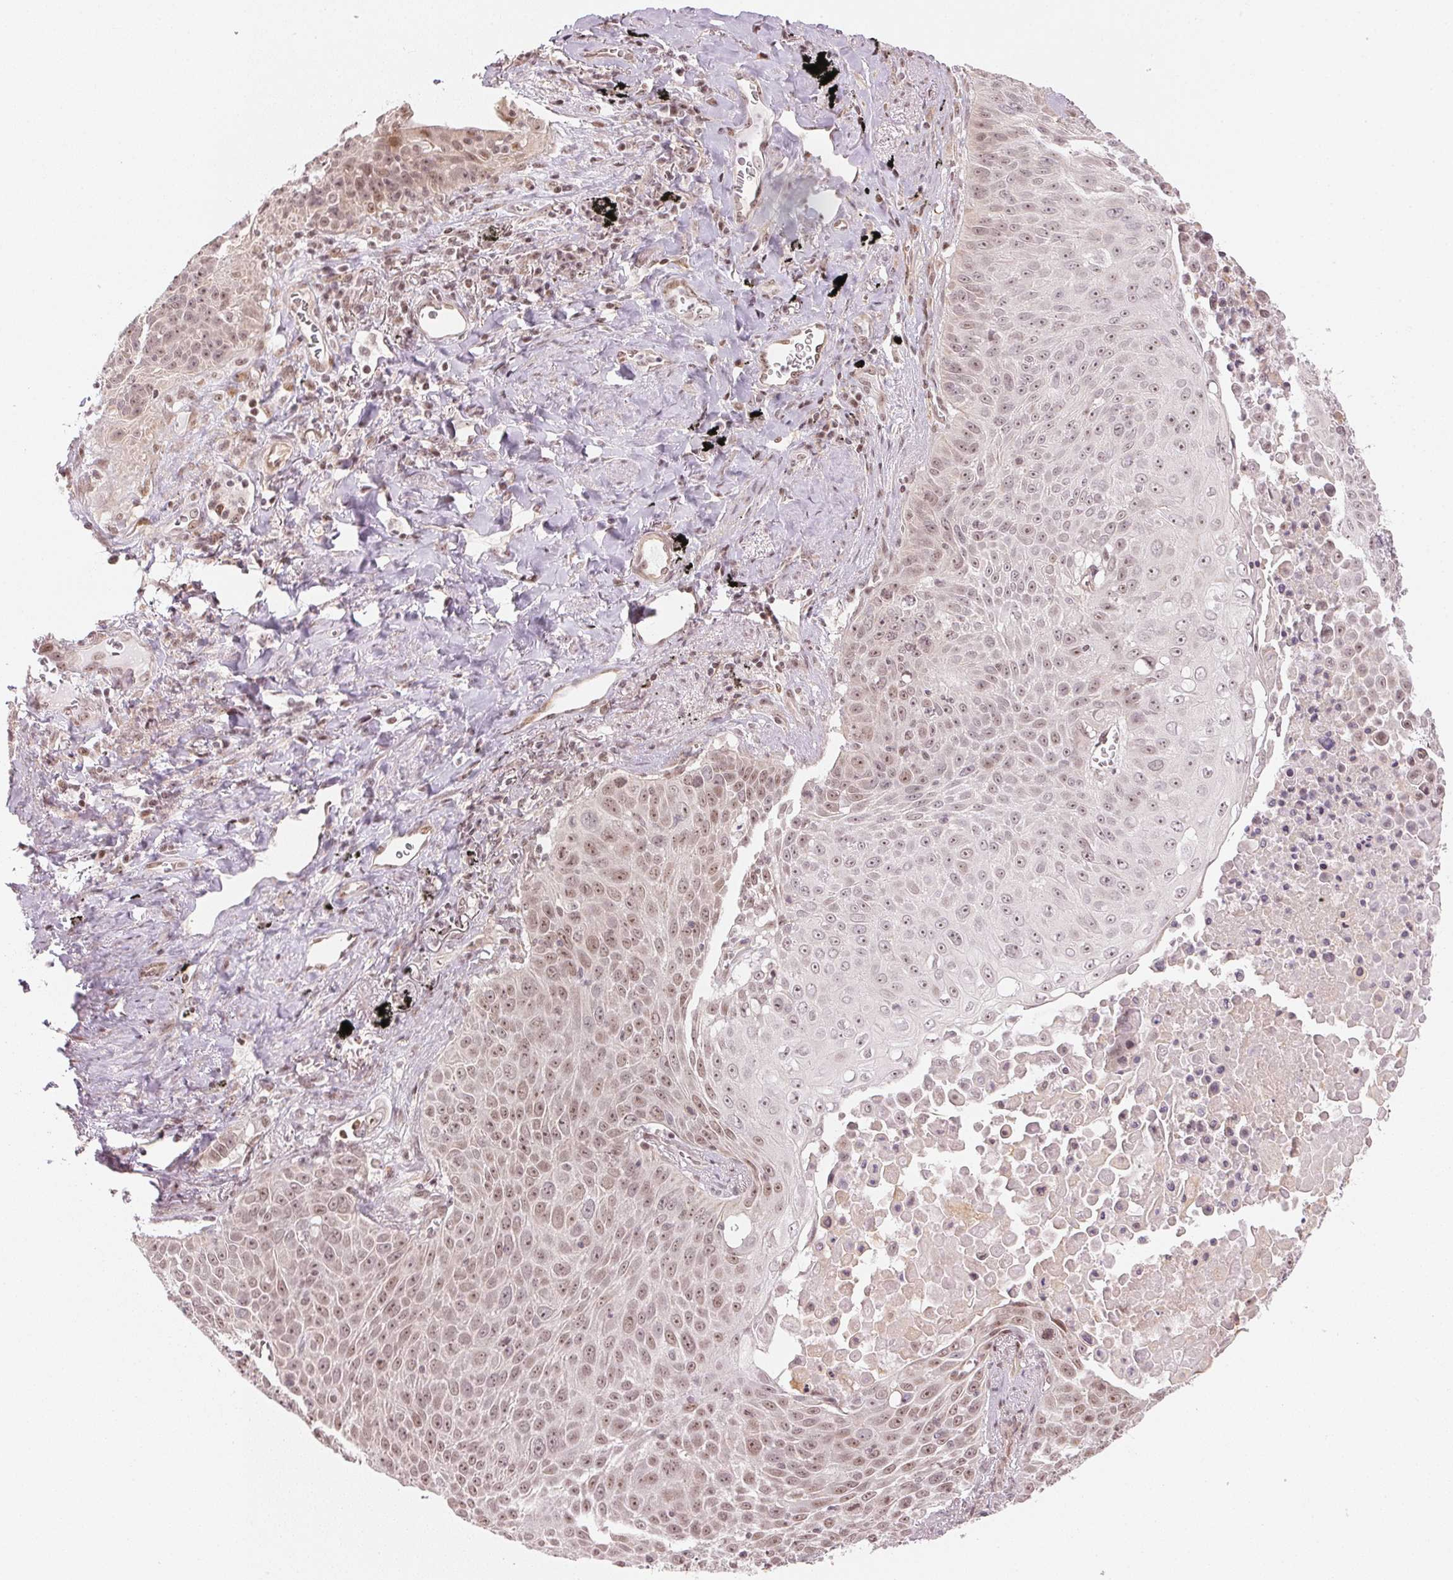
{"staining": {"intensity": "moderate", "quantity": ">75%", "location": "nuclear"}, "tissue": "lung cancer", "cell_type": "Tumor cells", "image_type": "cancer", "snomed": [{"axis": "morphology", "description": "Squamous cell carcinoma, NOS"}, {"axis": "morphology", "description": "Squamous cell carcinoma, metastatic, NOS"}, {"axis": "topography", "description": "Lymph node"}, {"axis": "topography", "description": "Lung"}], "caption": "Approximately >75% of tumor cells in human lung cancer (metastatic squamous cell carcinoma) show moderate nuclear protein staining as visualized by brown immunohistochemical staining.", "gene": "KAT6A", "patient": {"sex": "female", "age": 62}}